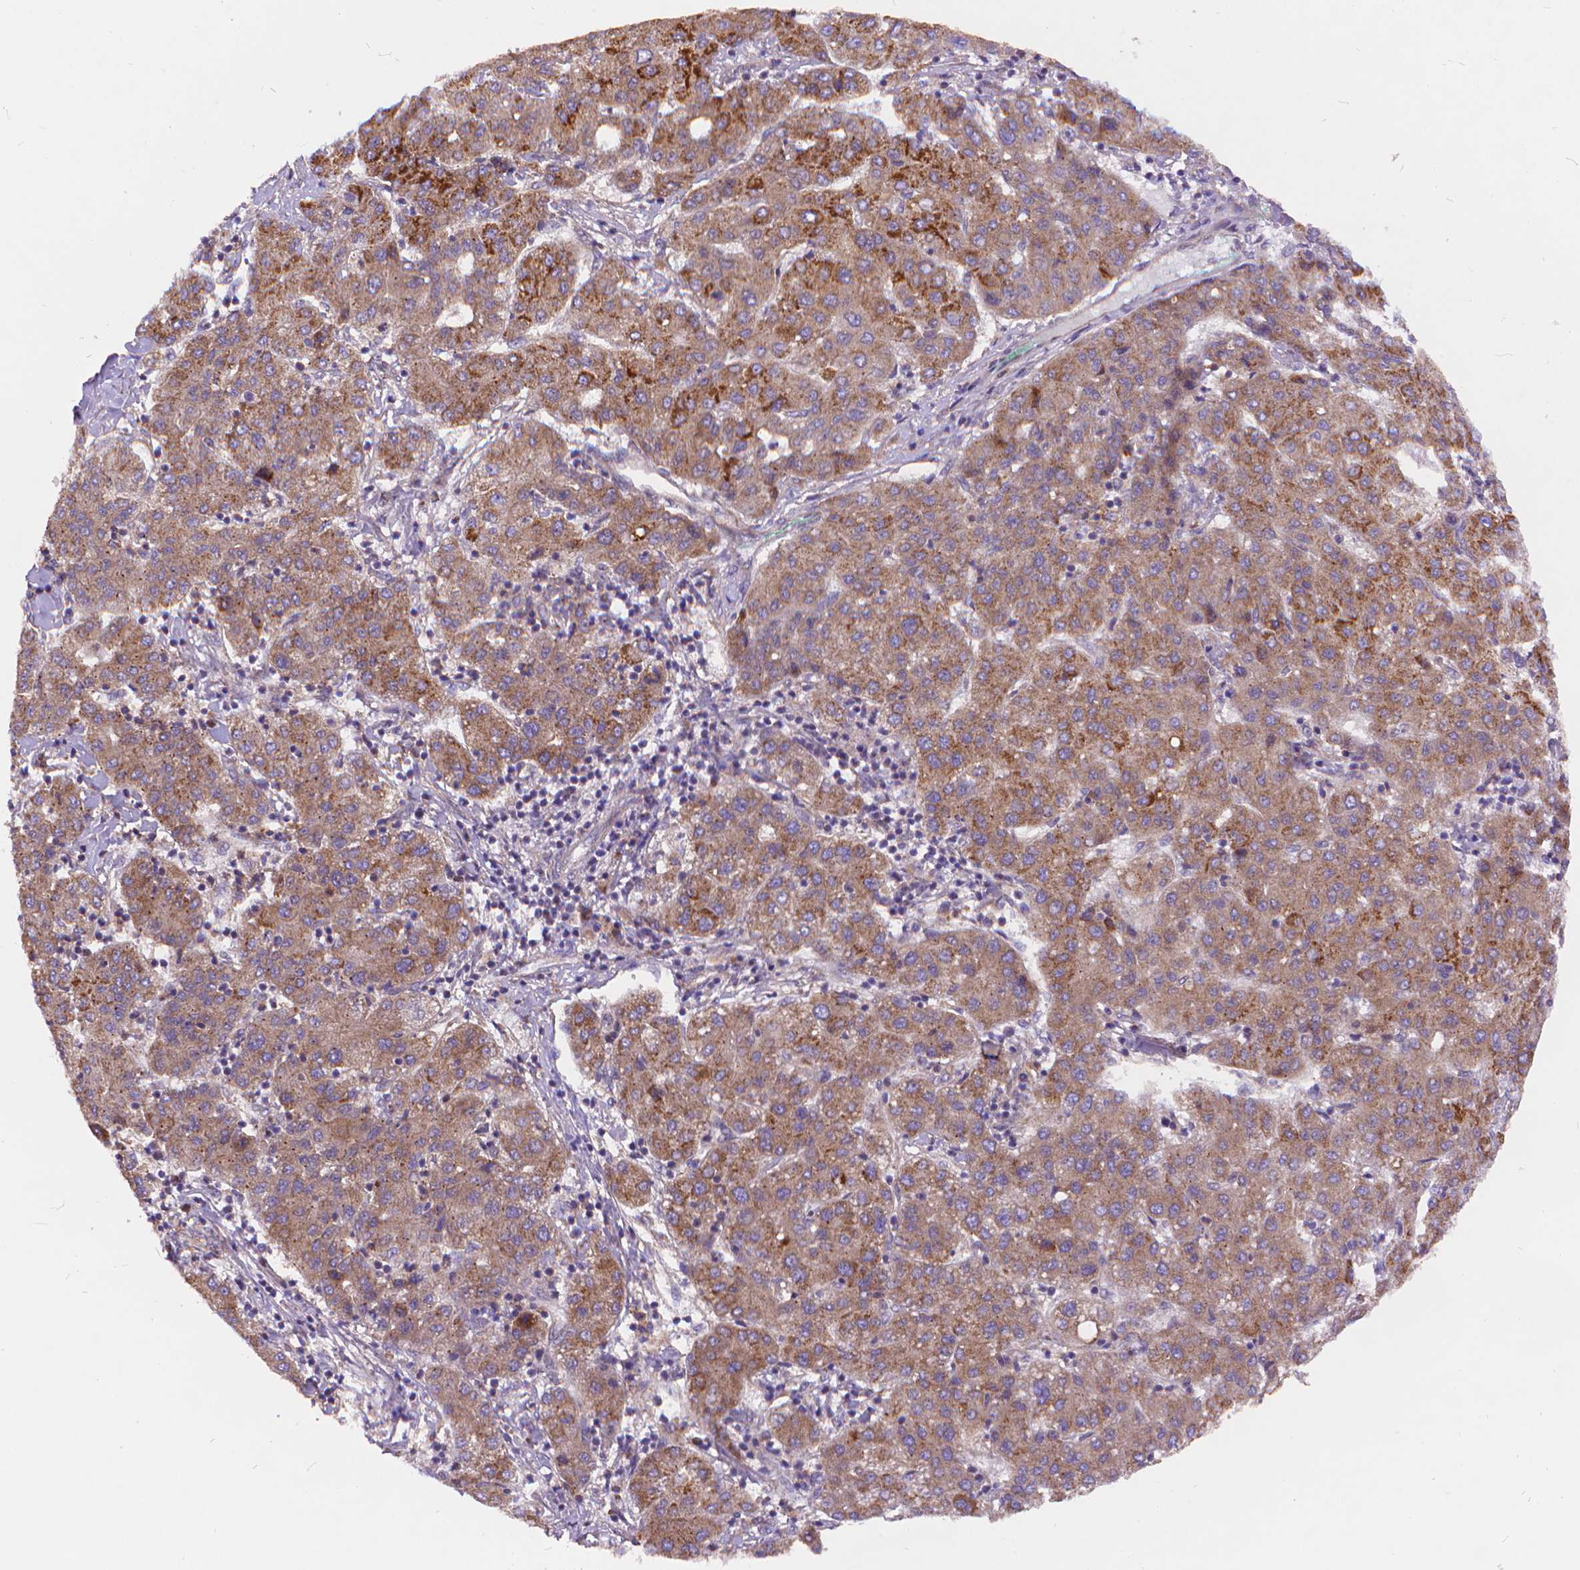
{"staining": {"intensity": "moderate", "quantity": "<25%", "location": "cytoplasmic/membranous"}, "tissue": "liver cancer", "cell_type": "Tumor cells", "image_type": "cancer", "snomed": [{"axis": "morphology", "description": "Carcinoma, Hepatocellular, NOS"}, {"axis": "topography", "description": "Liver"}], "caption": "Moderate cytoplasmic/membranous protein expression is identified in approximately <25% of tumor cells in hepatocellular carcinoma (liver). The staining was performed using DAB (3,3'-diaminobenzidine) to visualize the protein expression in brown, while the nuclei were stained in blue with hematoxylin (Magnification: 20x).", "gene": "ARAP1", "patient": {"sex": "male", "age": 65}}